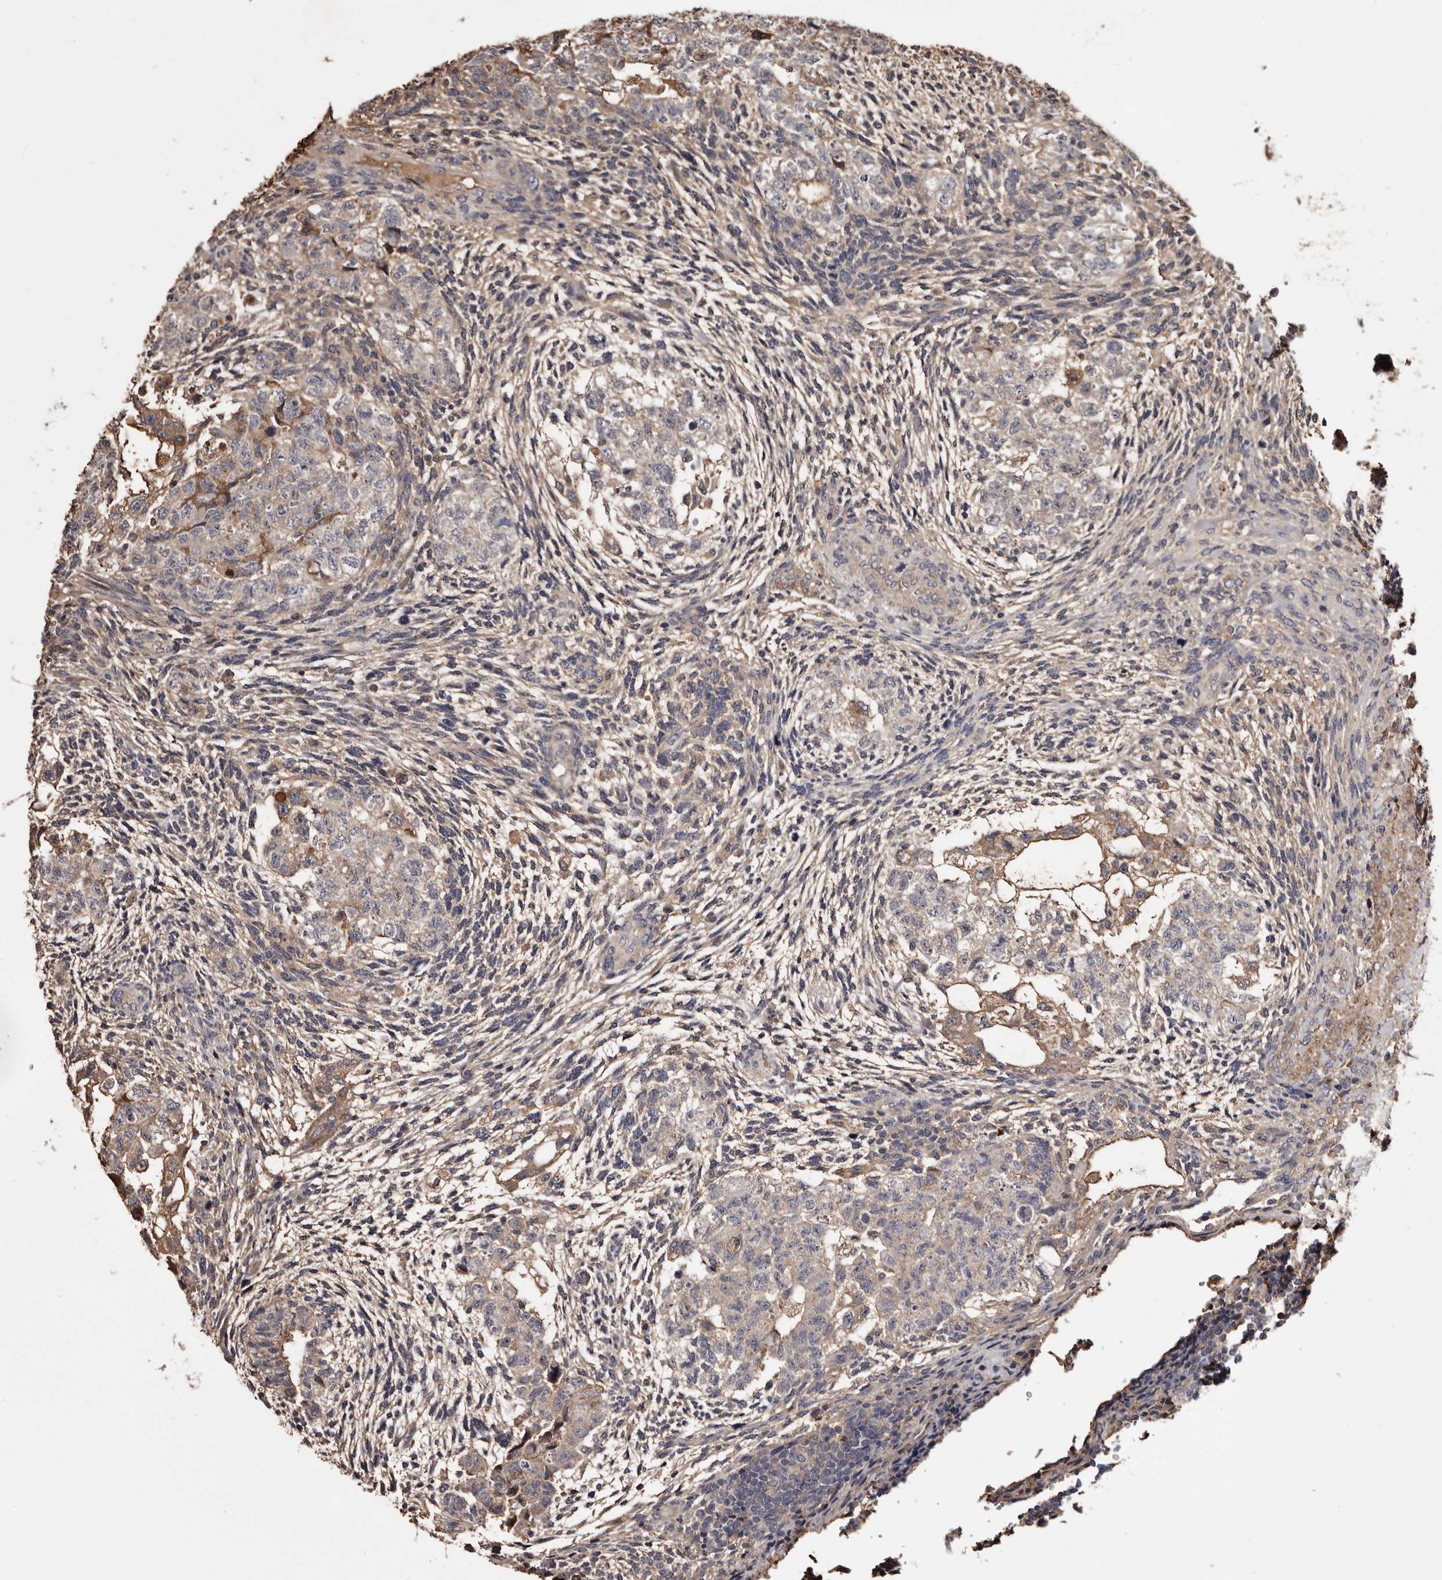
{"staining": {"intensity": "weak", "quantity": "25%-75%", "location": "cytoplasmic/membranous"}, "tissue": "testis cancer", "cell_type": "Tumor cells", "image_type": "cancer", "snomed": [{"axis": "morphology", "description": "Normal tissue, NOS"}, {"axis": "morphology", "description": "Carcinoma, Embryonal, NOS"}, {"axis": "topography", "description": "Testis"}], "caption": "Protein expression by immunohistochemistry reveals weak cytoplasmic/membranous positivity in approximately 25%-75% of tumor cells in testis cancer (embryonal carcinoma).", "gene": "CYP1B1", "patient": {"sex": "male", "age": 36}}